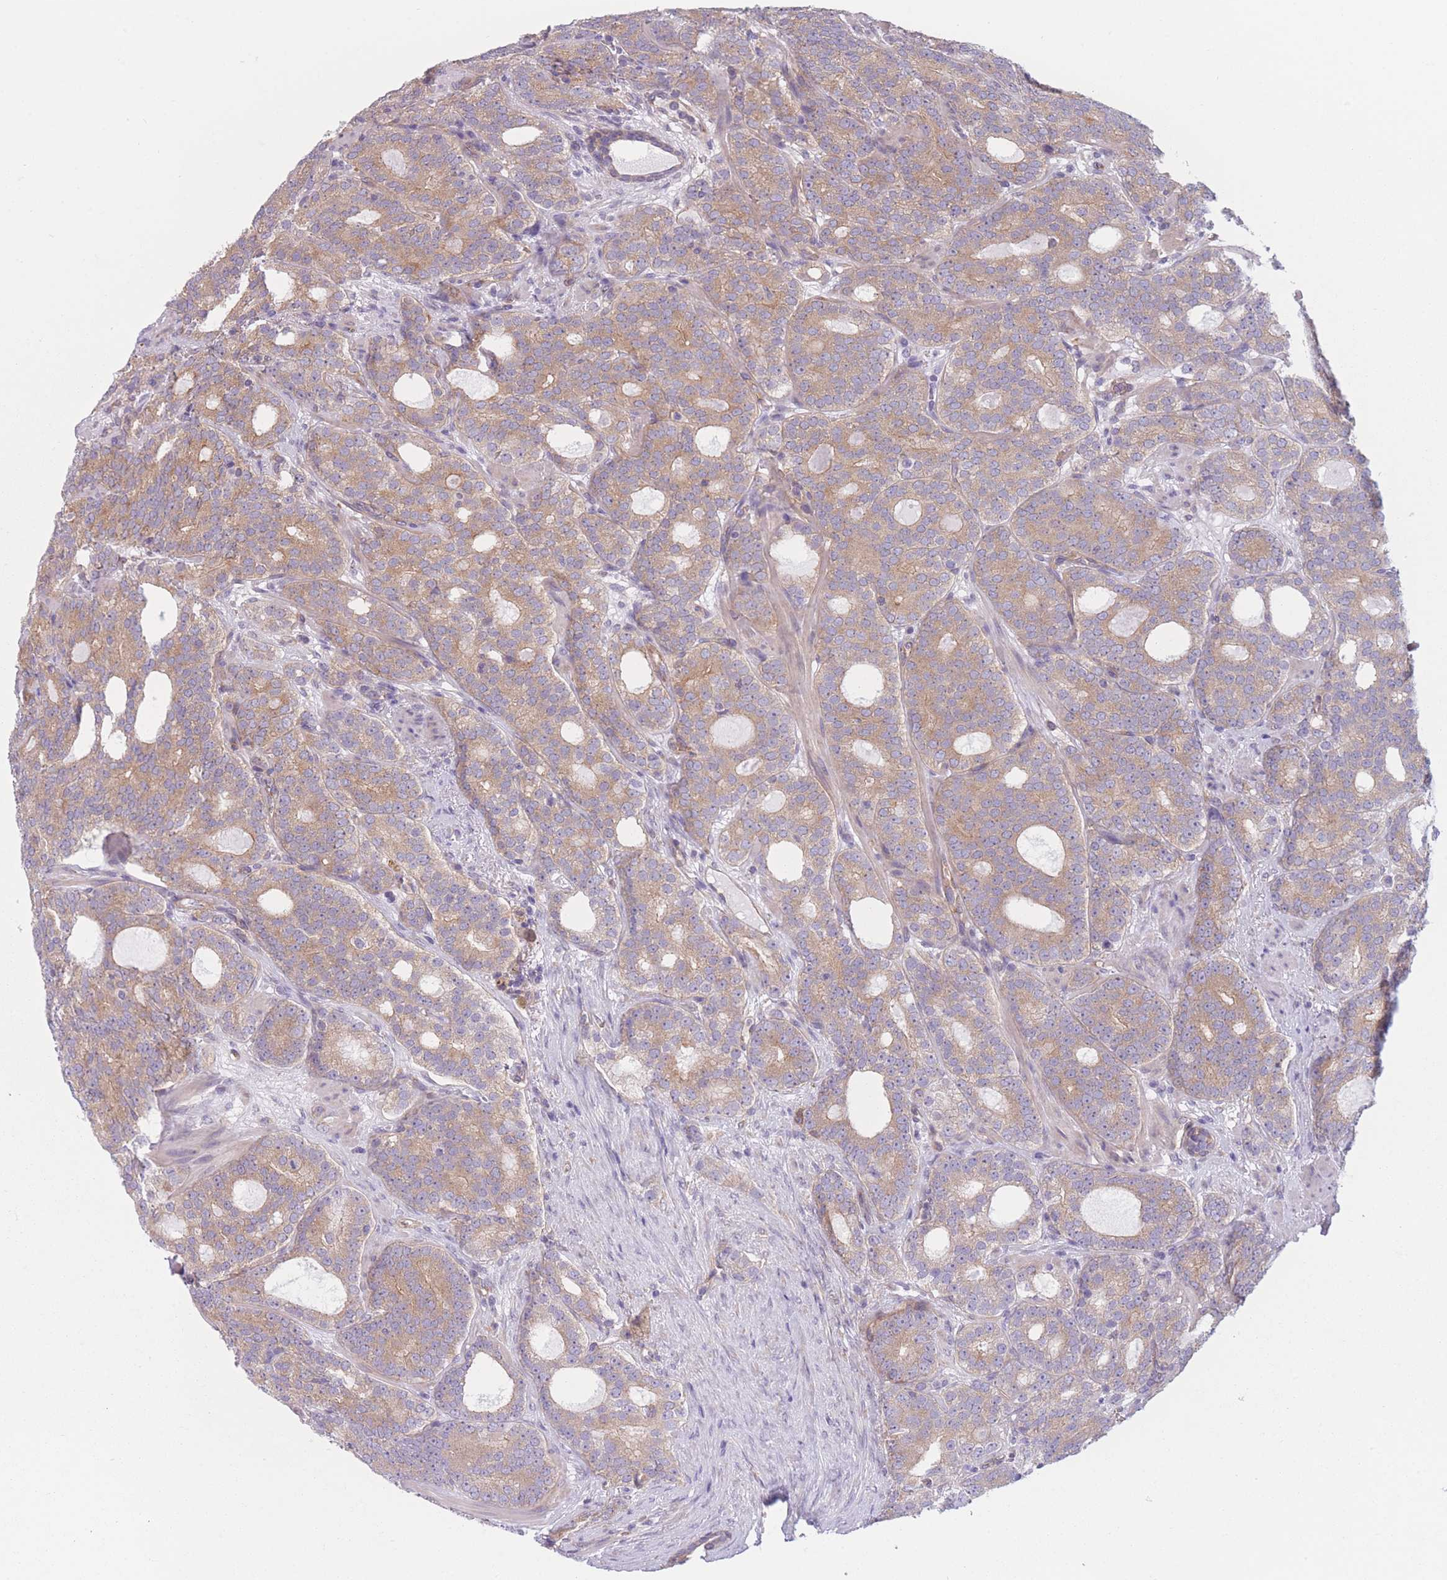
{"staining": {"intensity": "moderate", "quantity": ">75%", "location": "cytoplasmic/membranous"}, "tissue": "prostate cancer", "cell_type": "Tumor cells", "image_type": "cancer", "snomed": [{"axis": "morphology", "description": "Adenocarcinoma, High grade"}, {"axis": "topography", "description": "Prostate"}], "caption": "The histopathology image shows immunohistochemical staining of prostate high-grade adenocarcinoma. There is moderate cytoplasmic/membranous positivity is identified in about >75% of tumor cells. The protein of interest is shown in brown color, while the nuclei are stained blue.", "gene": "SERPINB3", "patient": {"sex": "male", "age": 64}}